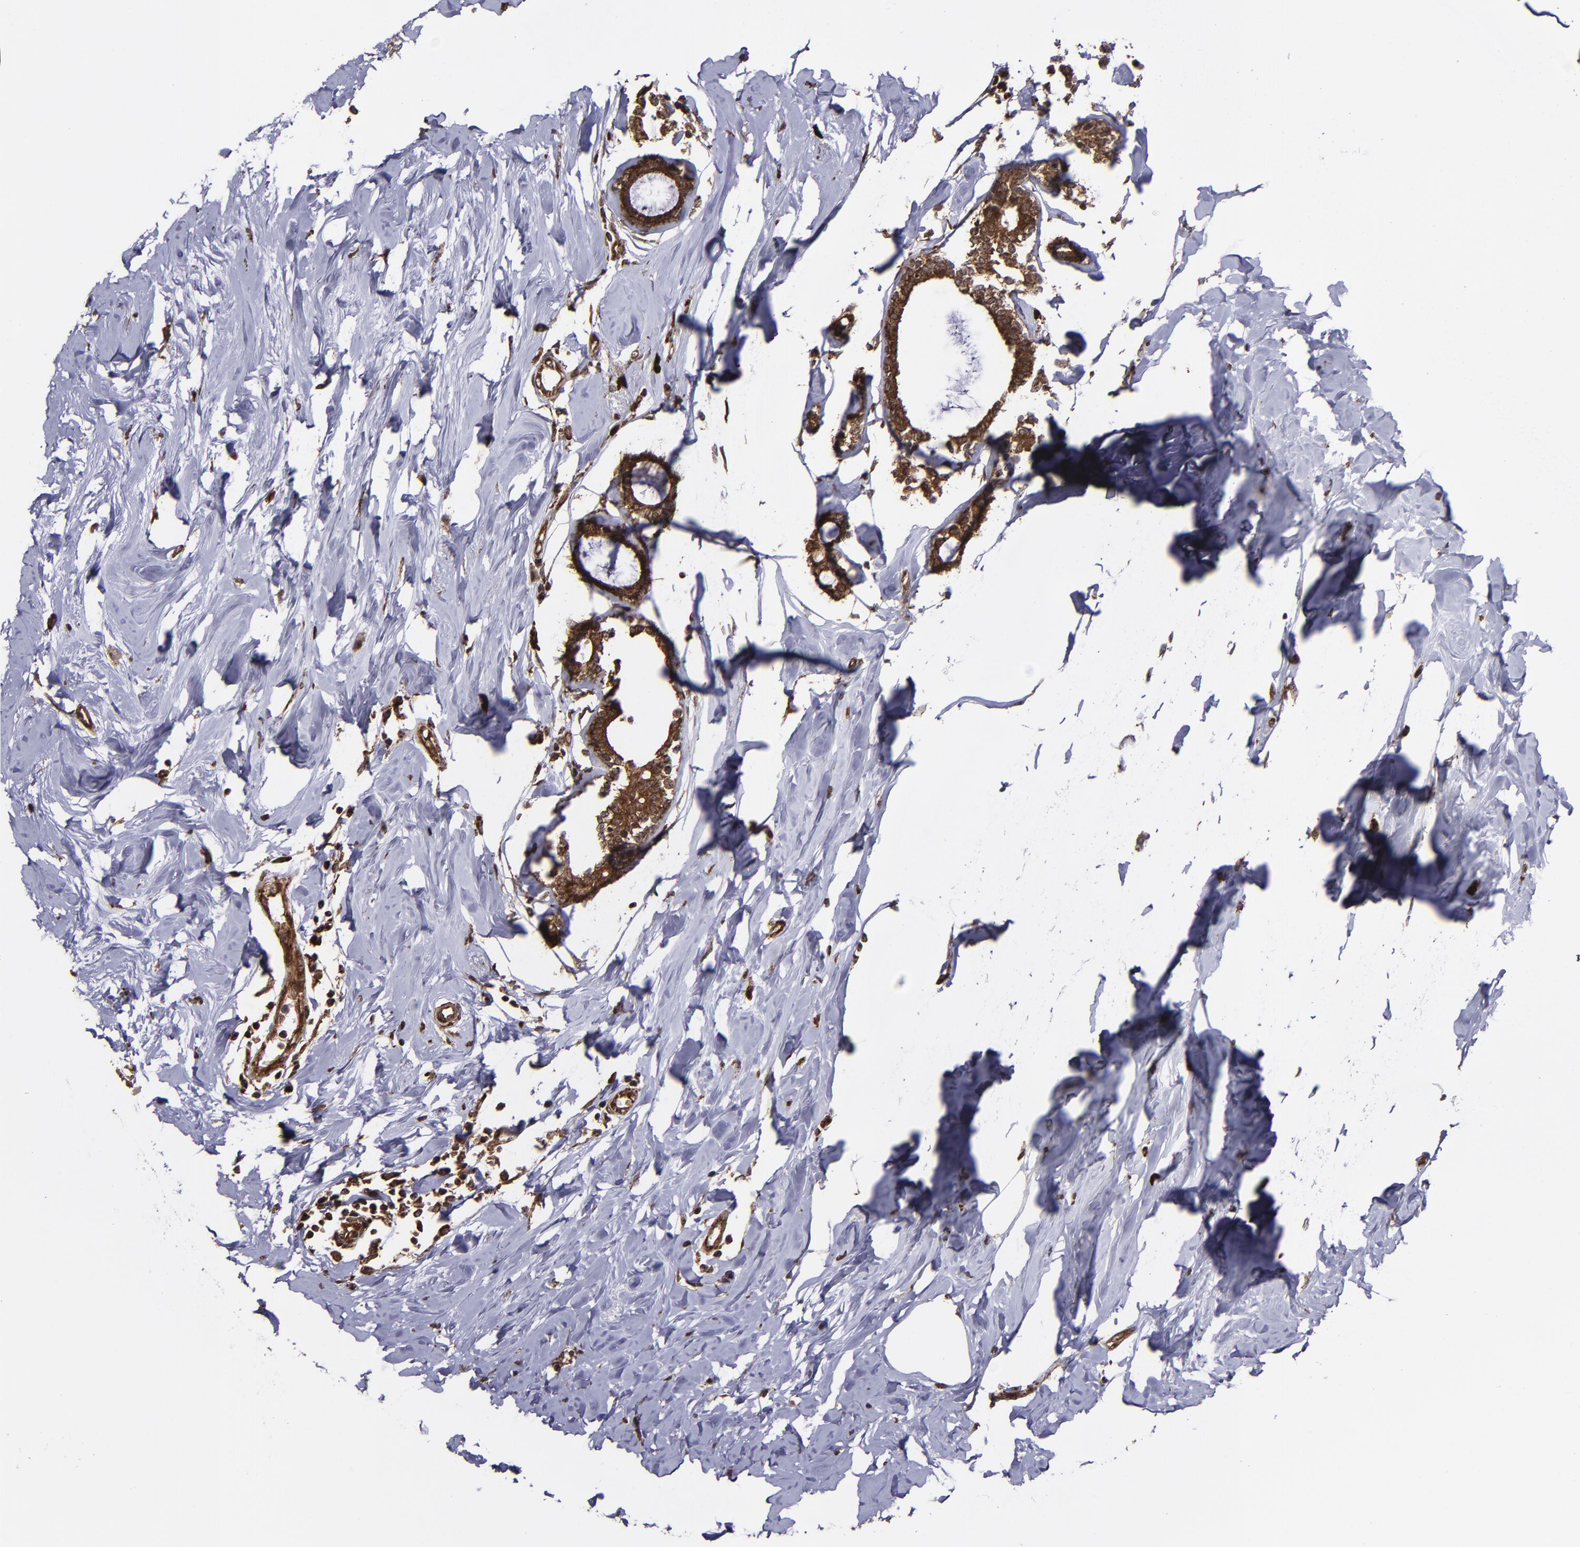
{"staining": {"intensity": "strong", "quantity": ">75%", "location": "cytoplasmic/membranous,nuclear"}, "tissue": "breast cancer", "cell_type": "Tumor cells", "image_type": "cancer", "snomed": [{"axis": "morphology", "description": "Lobular carcinoma"}, {"axis": "topography", "description": "Breast"}], "caption": "IHC histopathology image of neoplastic tissue: human lobular carcinoma (breast) stained using immunohistochemistry demonstrates high levels of strong protein expression localized specifically in the cytoplasmic/membranous and nuclear of tumor cells, appearing as a cytoplasmic/membranous and nuclear brown color.", "gene": "EIF4ENIF1", "patient": {"sex": "female", "age": 51}}